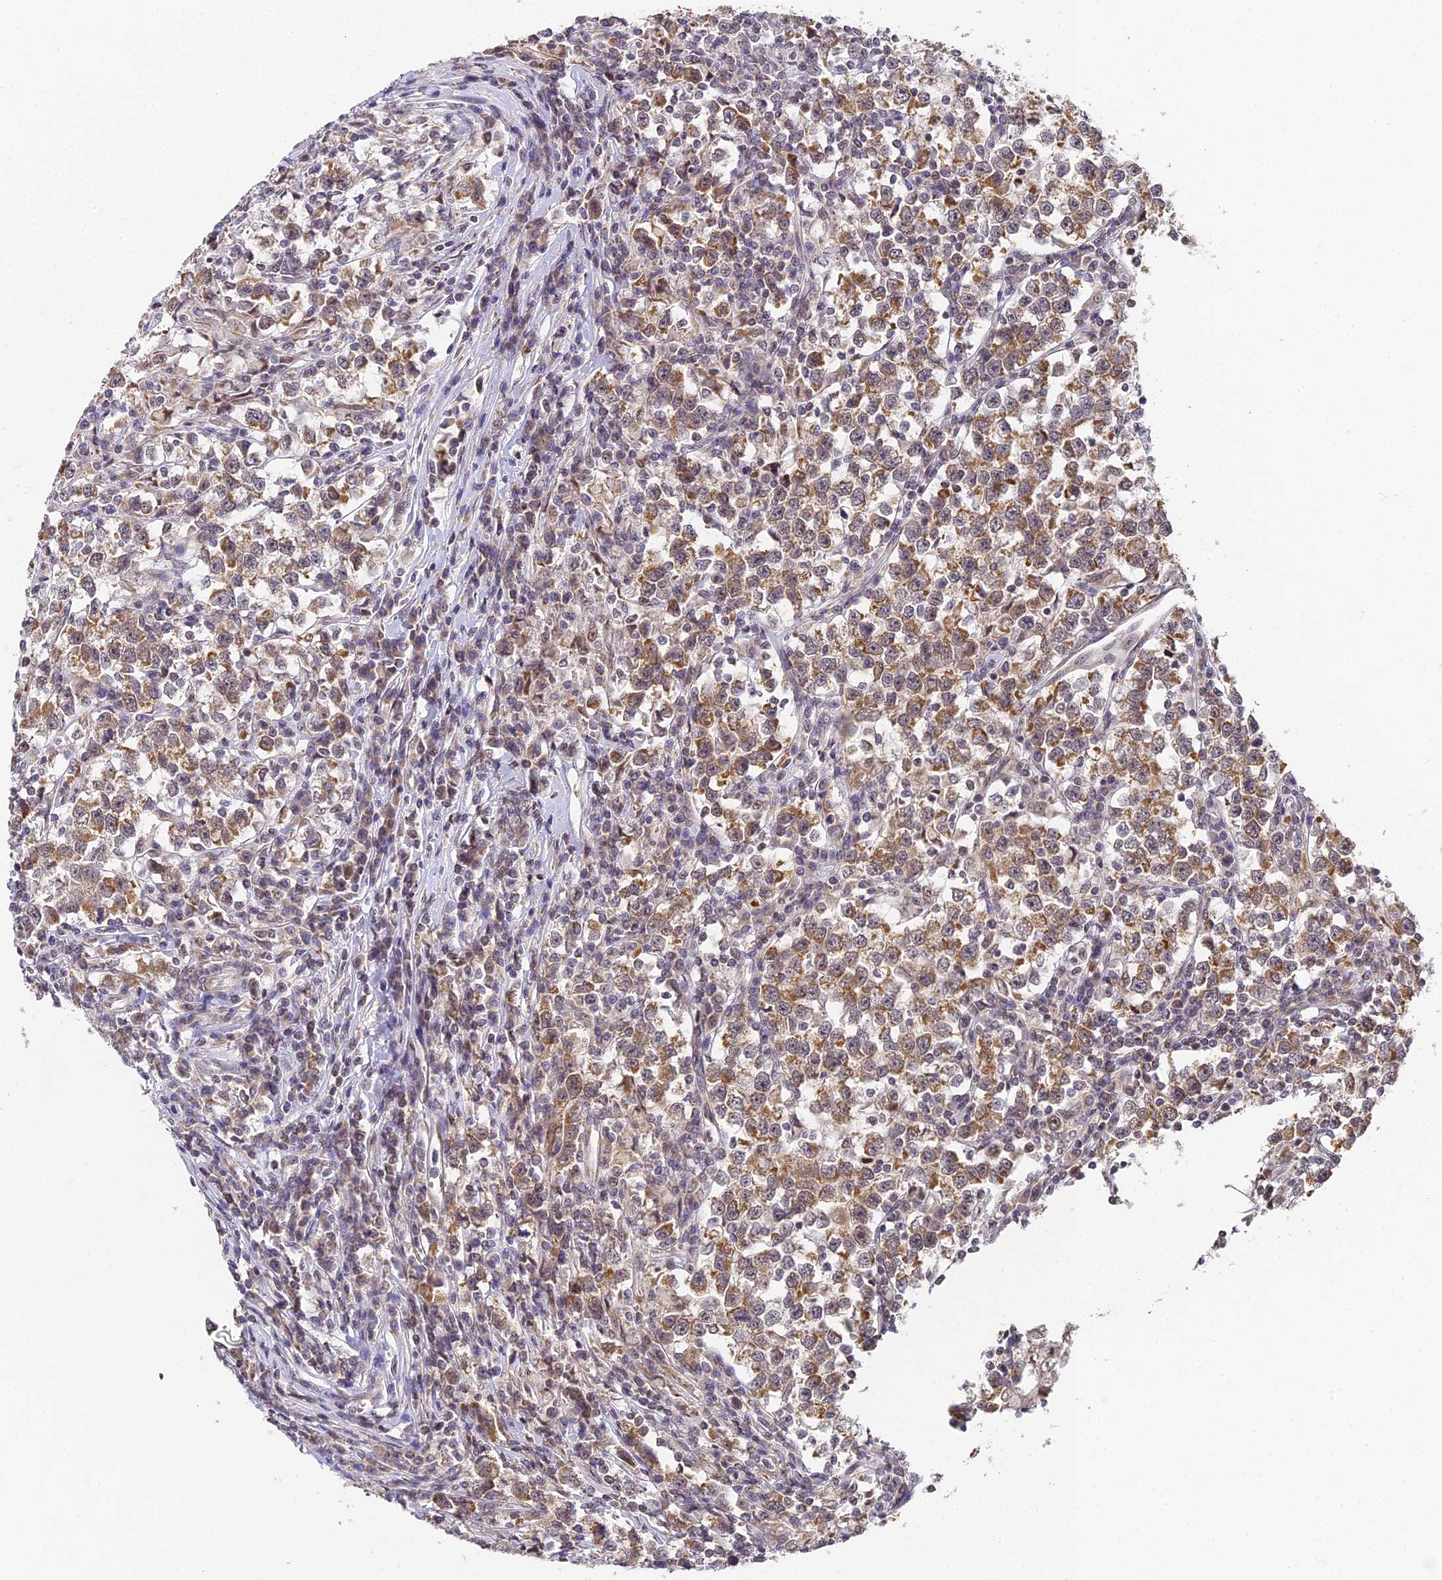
{"staining": {"intensity": "moderate", "quantity": ">75%", "location": "cytoplasmic/membranous"}, "tissue": "testis cancer", "cell_type": "Tumor cells", "image_type": "cancer", "snomed": [{"axis": "morphology", "description": "Normal tissue, NOS"}, {"axis": "morphology", "description": "Seminoma, NOS"}, {"axis": "topography", "description": "Testis"}], "caption": "This image shows immunohistochemistry staining of testis seminoma, with medium moderate cytoplasmic/membranous staining in approximately >75% of tumor cells.", "gene": "DNAAF10", "patient": {"sex": "male", "age": 43}}